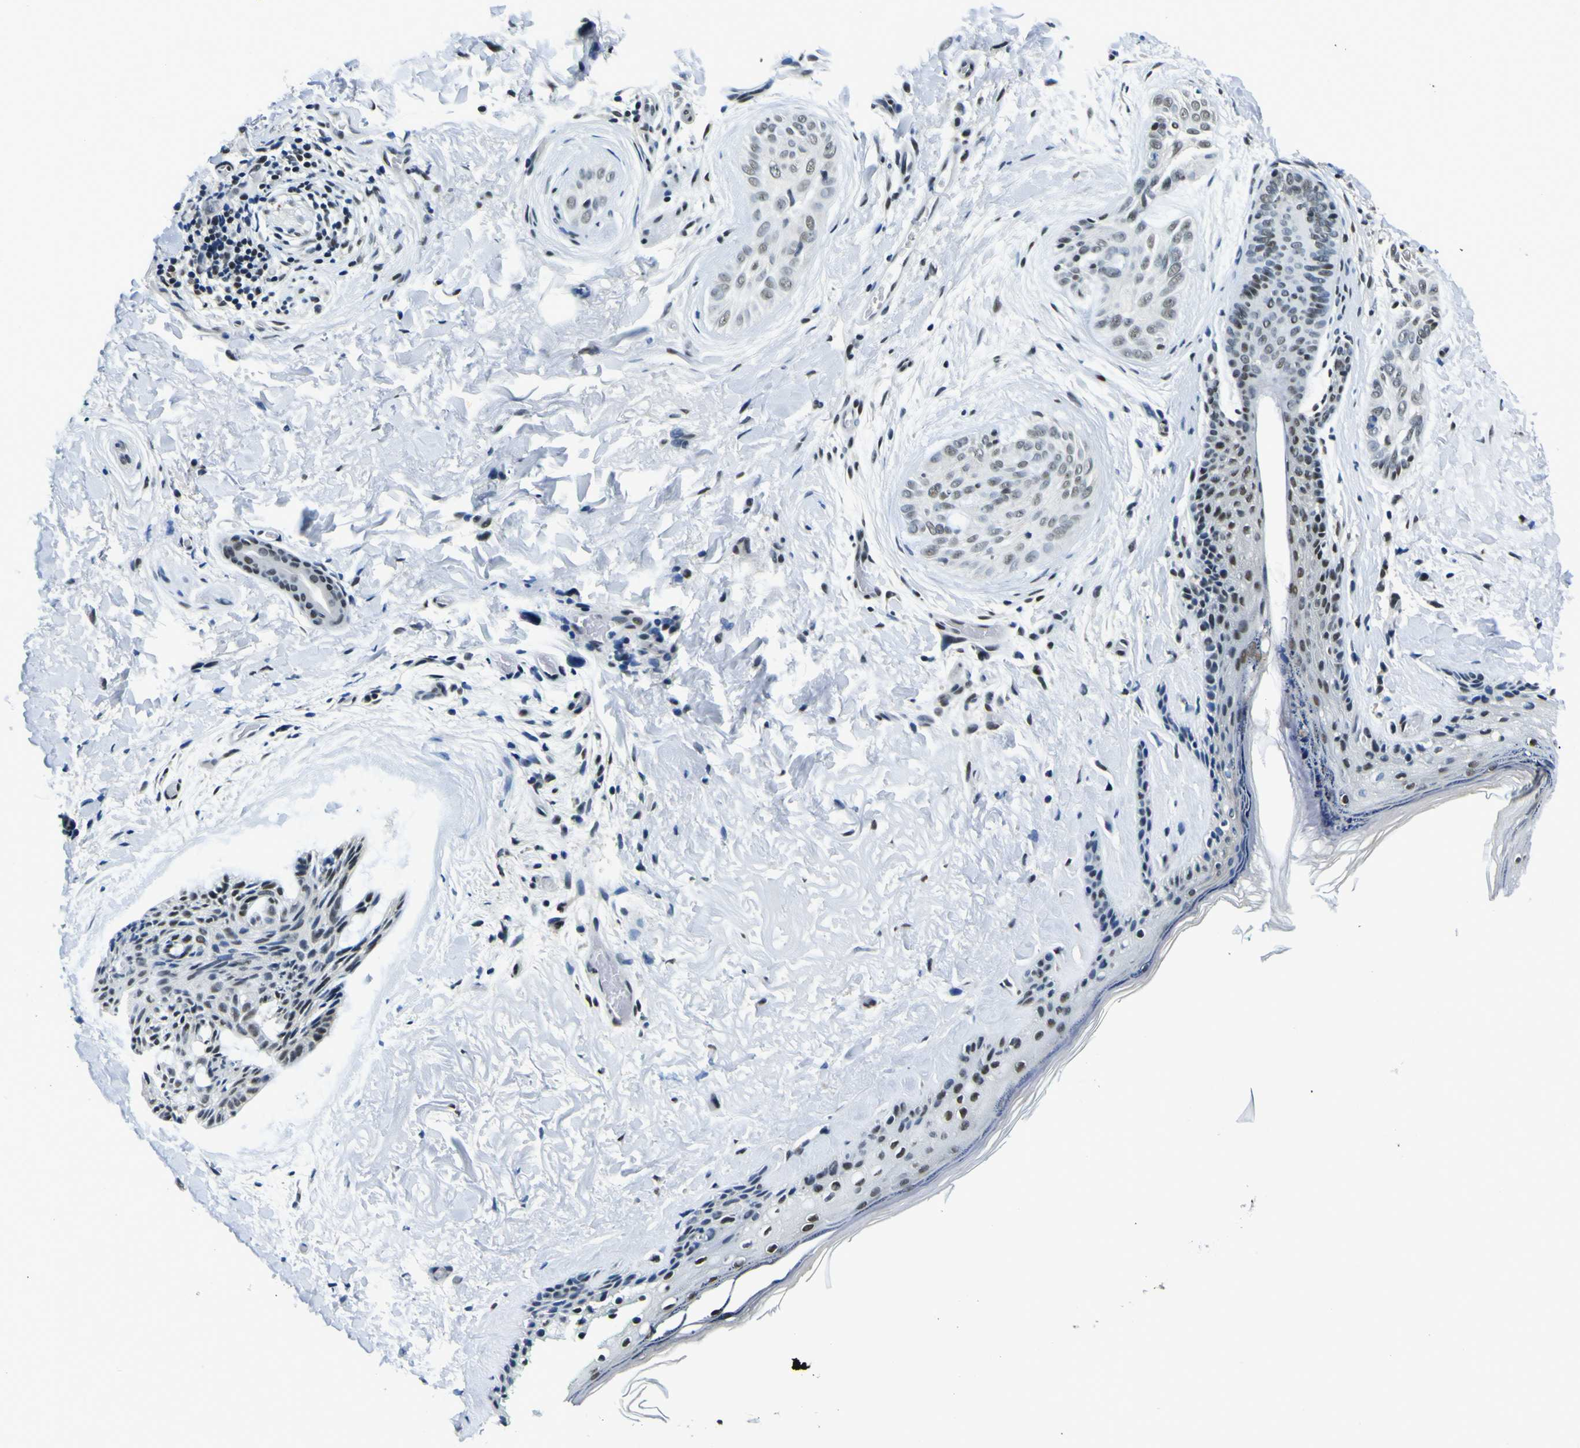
{"staining": {"intensity": "weak", "quantity": "25%-75%", "location": "nuclear"}, "tissue": "skin cancer", "cell_type": "Tumor cells", "image_type": "cancer", "snomed": [{"axis": "morphology", "description": "Normal tissue, NOS"}, {"axis": "morphology", "description": "Basal cell carcinoma"}, {"axis": "topography", "description": "Skin"}], "caption": "IHC micrograph of human basal cell carcinoma (skin) stained for a protein (brown), which demonstrates low levels of weak nuclear positivity in approximately 25%-75% of tumor cells.", "gene": "SP1", "patient": {"sex": "female", "age": 71}}